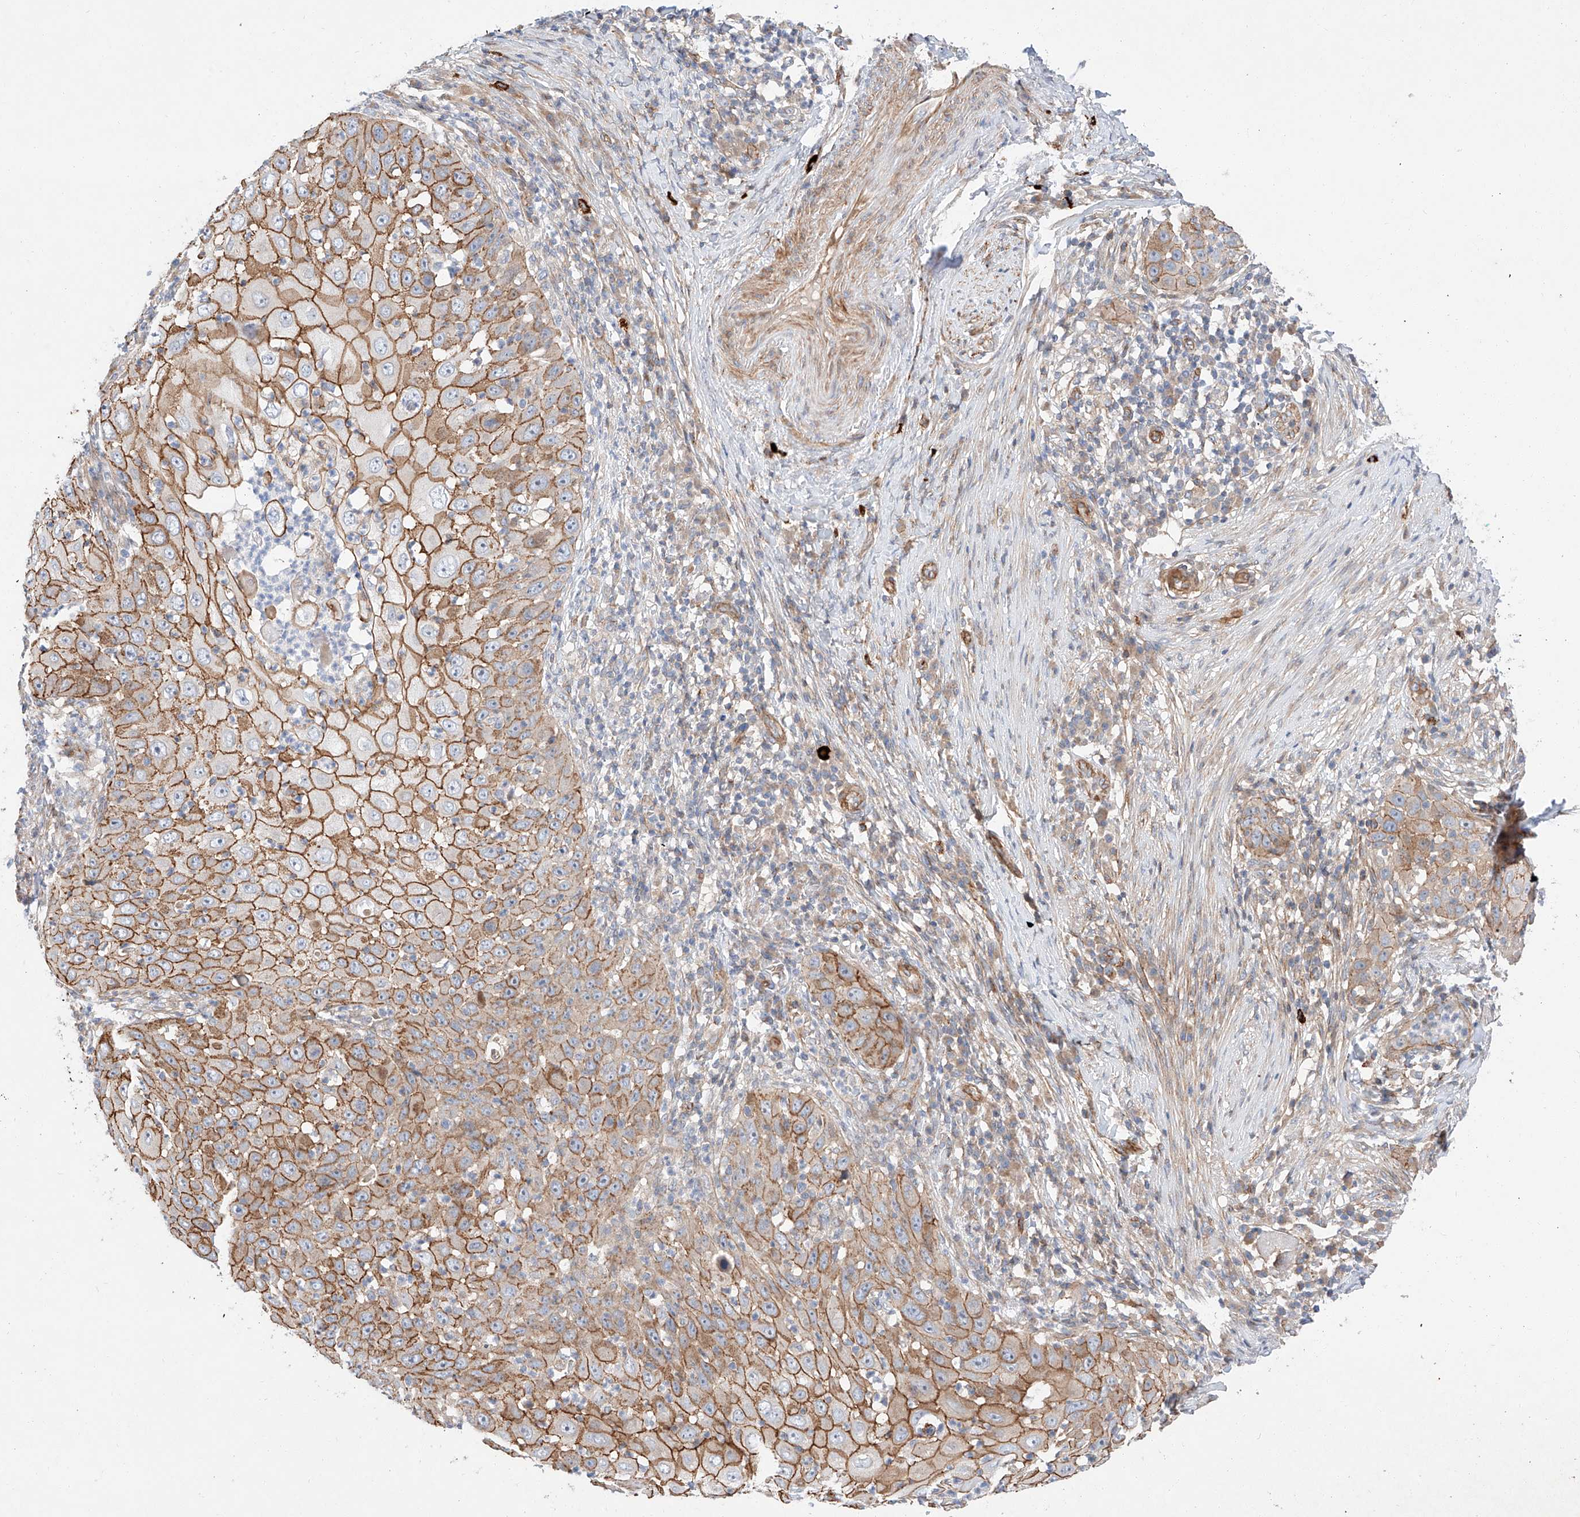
{"staining": {"intensity": "moderate", "quantity": ">75%", "location": "cytoplasmic/membranous"}, "tissue": "skin cancer", "cell_type": "Tumor cells", "image_type": "cancer", "snomed": [{"axis": "morphology", "description": "Squamous cell carcinoma, NOS"}, {"axis": "topography", "description": "Skin"}], "caption": "Human skin cancer (squamous cell carcinoma) stained with a protein marker exhibits moderate staining in tumor cells.", "gene": "MINDY4", "patient": {"sex": "female", "age": 44}}